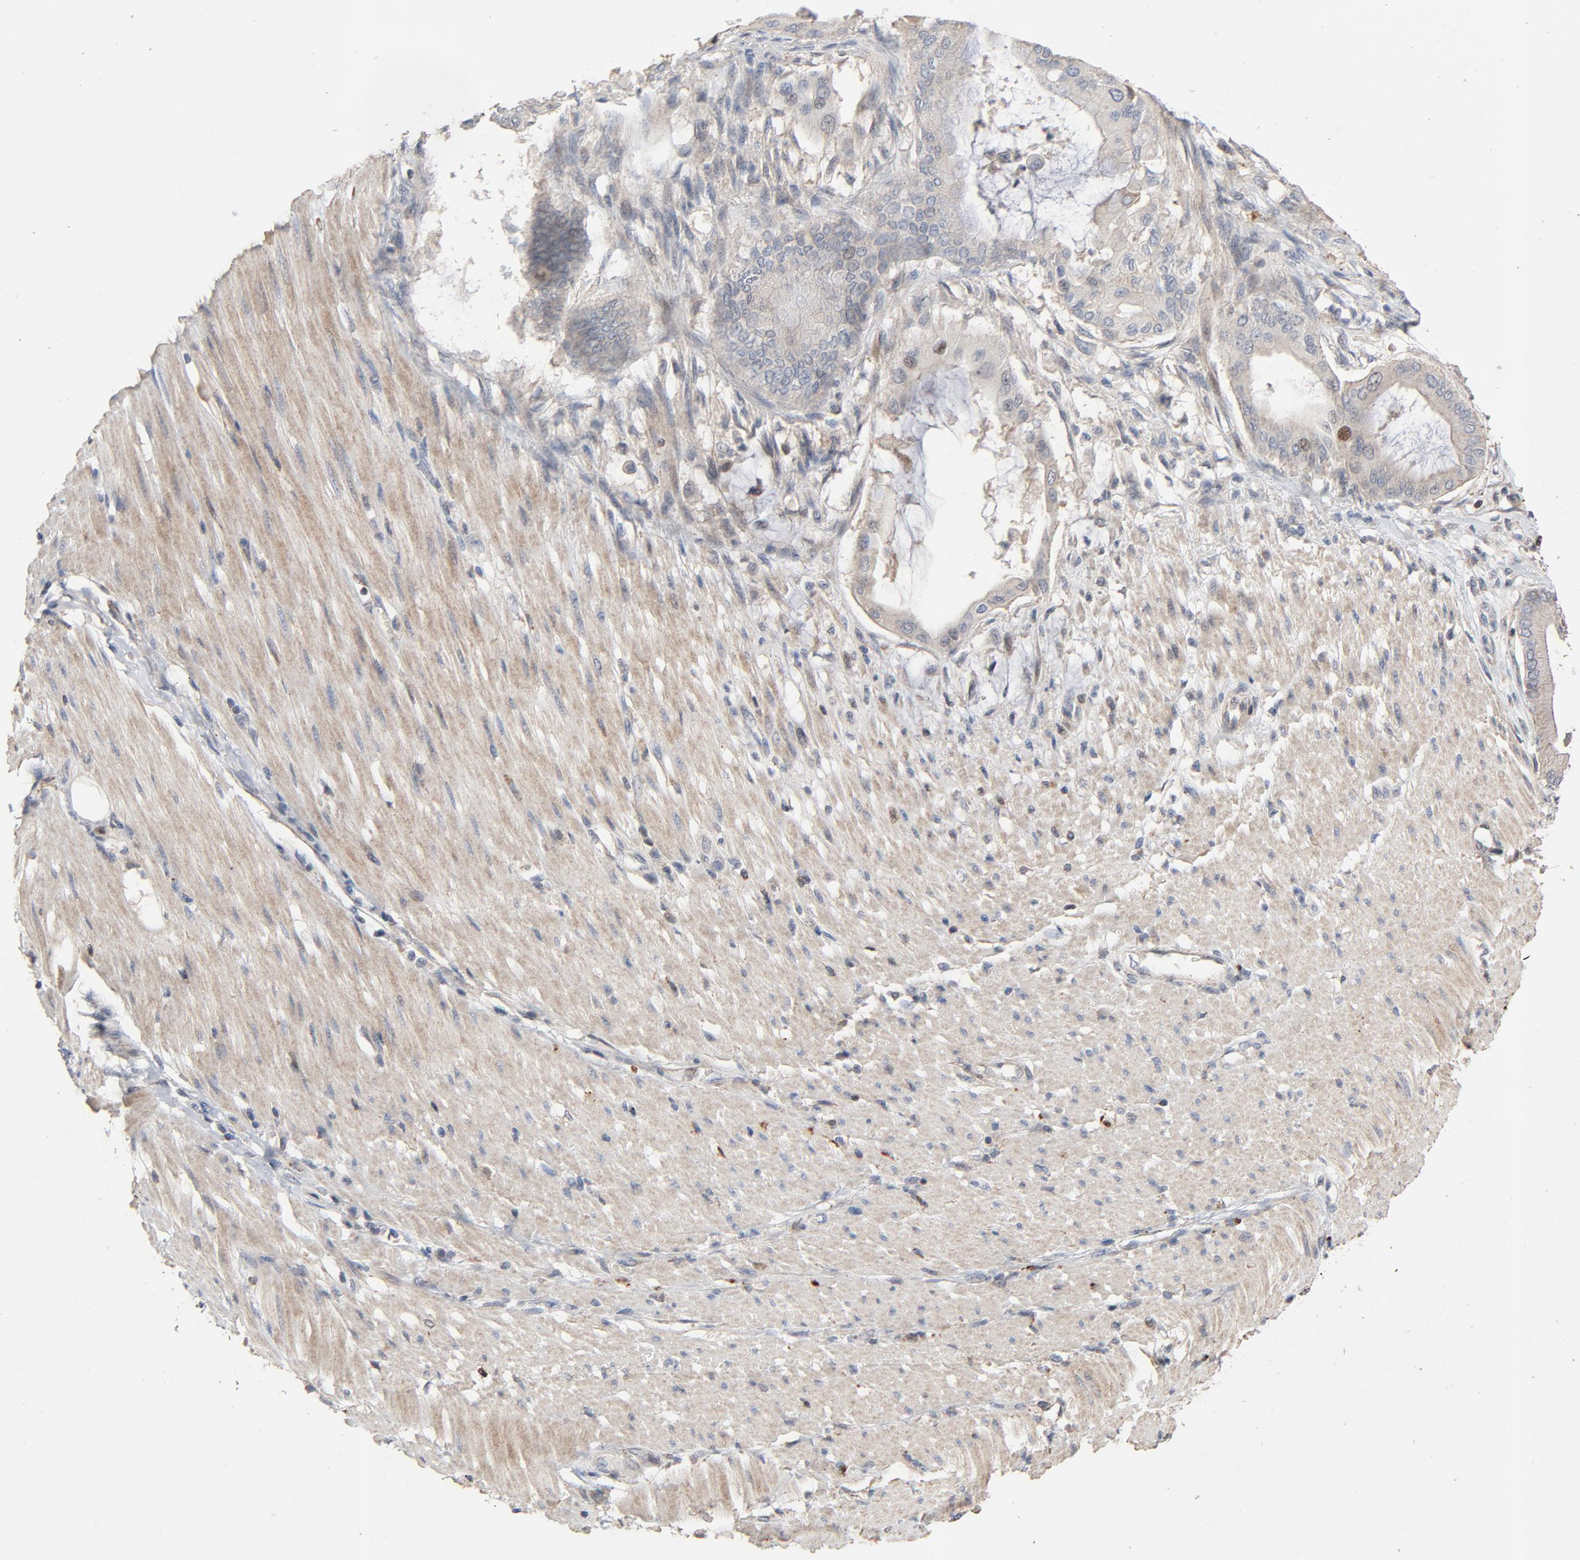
{"staining": {"intensity": "weak", "quantity": ">75%", "location": "cytoplasmic/membranous"}, "tissue": "pancreatic cancer", "cell_type": "Tumor cells", "image_type": "cancer", "snomed": [{"axis": "morphology", "description": "Adenocarcinoma, NOS"}, {"axis": "morphology", "description": "Adenocarcinoma, metastatic, NOS"}, {"axis": "topography", "description": "Lymph node"}, {"axis": "topography", "description": "Pancreas"}, {"axis": "topography", "description": "Duodenum"}], "caption": "IHC histopathology image of human pancreatic cancer stained for a protein (brown), which demonstrates low levels of weak cytoplasmic/membranous expression in about >75% of tumor cells.", "gene": "CDK6", "patient": {"sex": "female", "age": 64}}